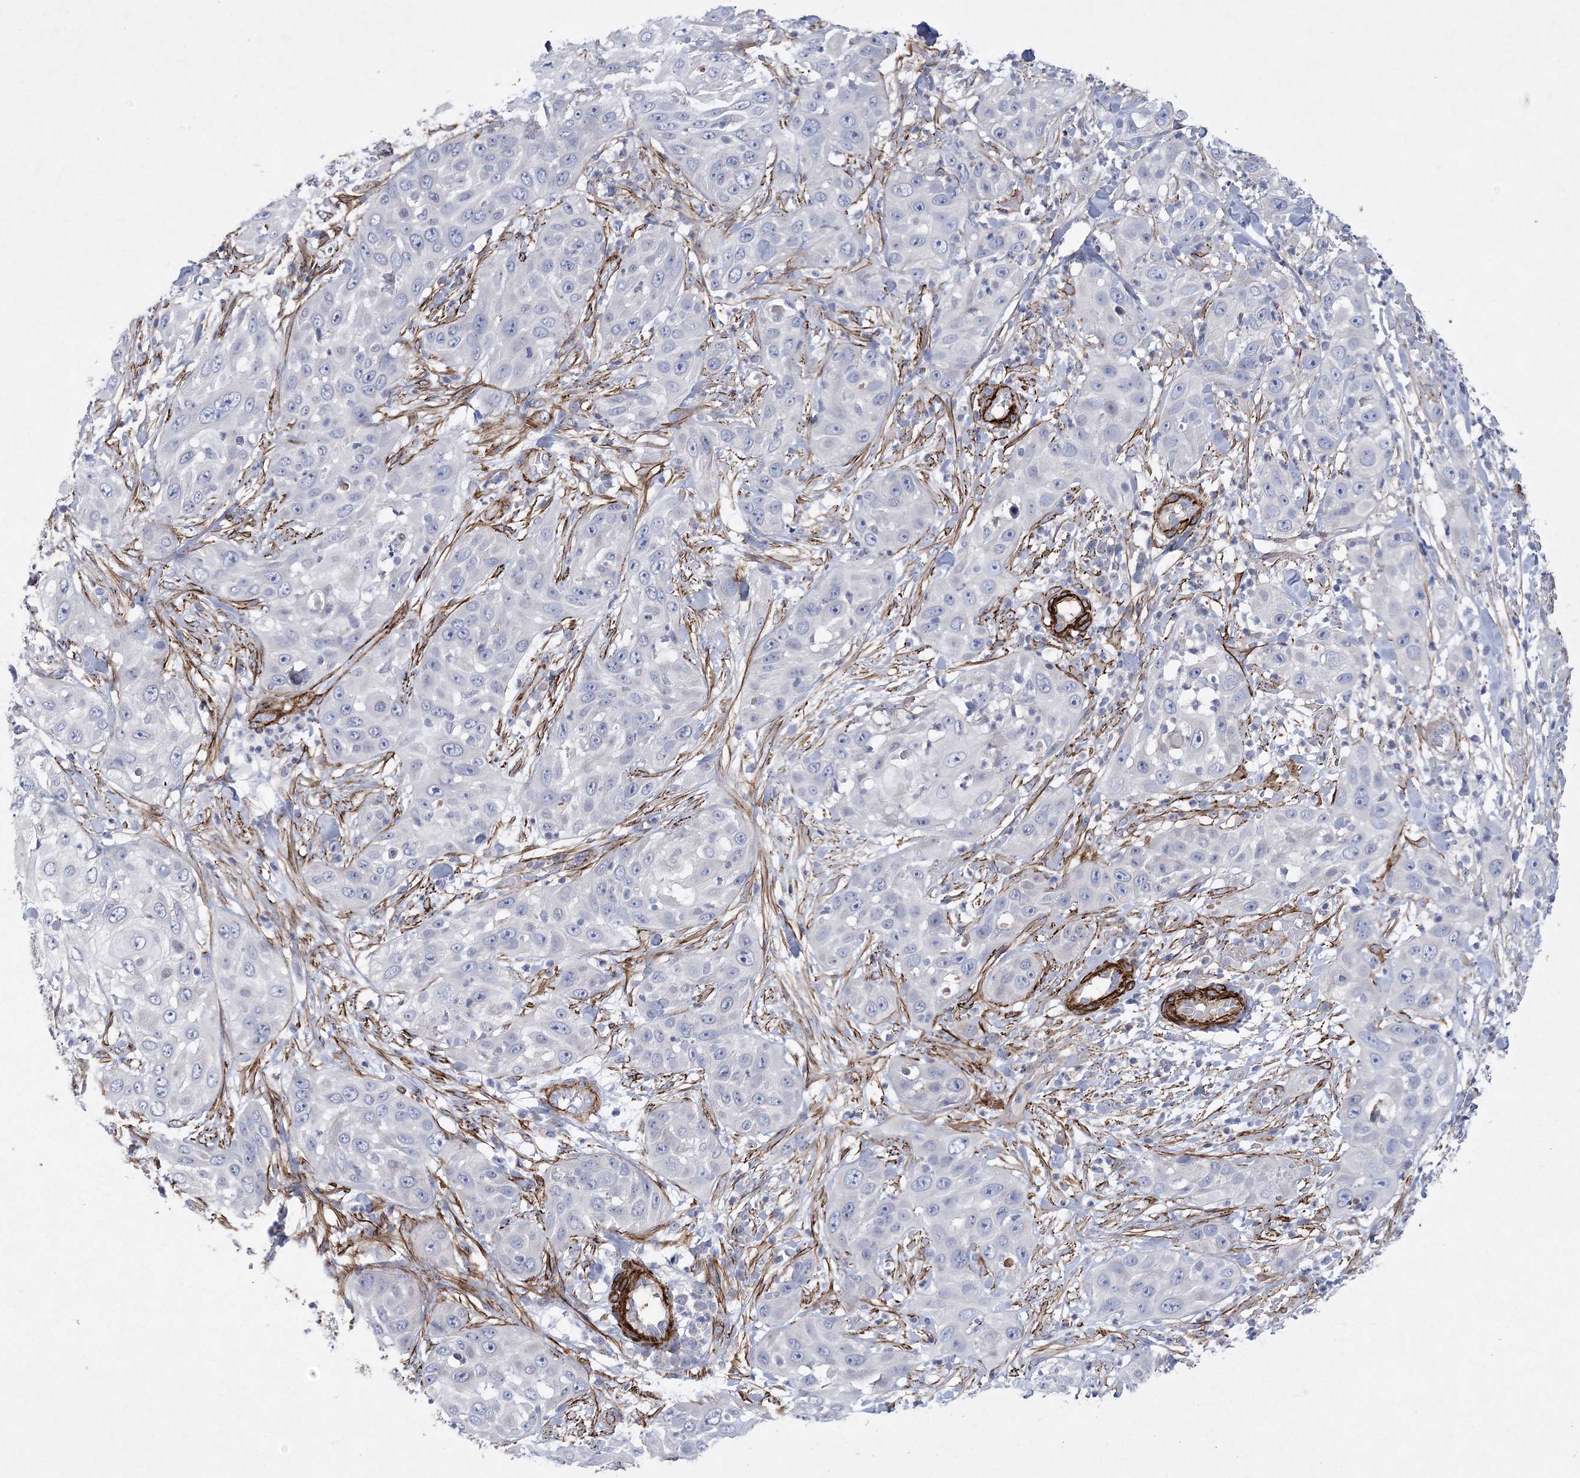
{"staining": {"intensity": "negative", "quantity": "none", "location": "none"}, "tissue": "skin cancer", "cell_type": "Tumor cells", "image_type": "cancer", "snomed": [{"axis": "morphology", "description": "Squamous cell carcinoma, NOS"}, {"axis": "topography", "description": "Skin"}], "caption": "Human squamous cell carcinoma (skin) stained for a protein using IHC demonstrates no positivity in tumor cells.", "gene": "ARSJ", "patient": {"sex": "female", "age": 44}}